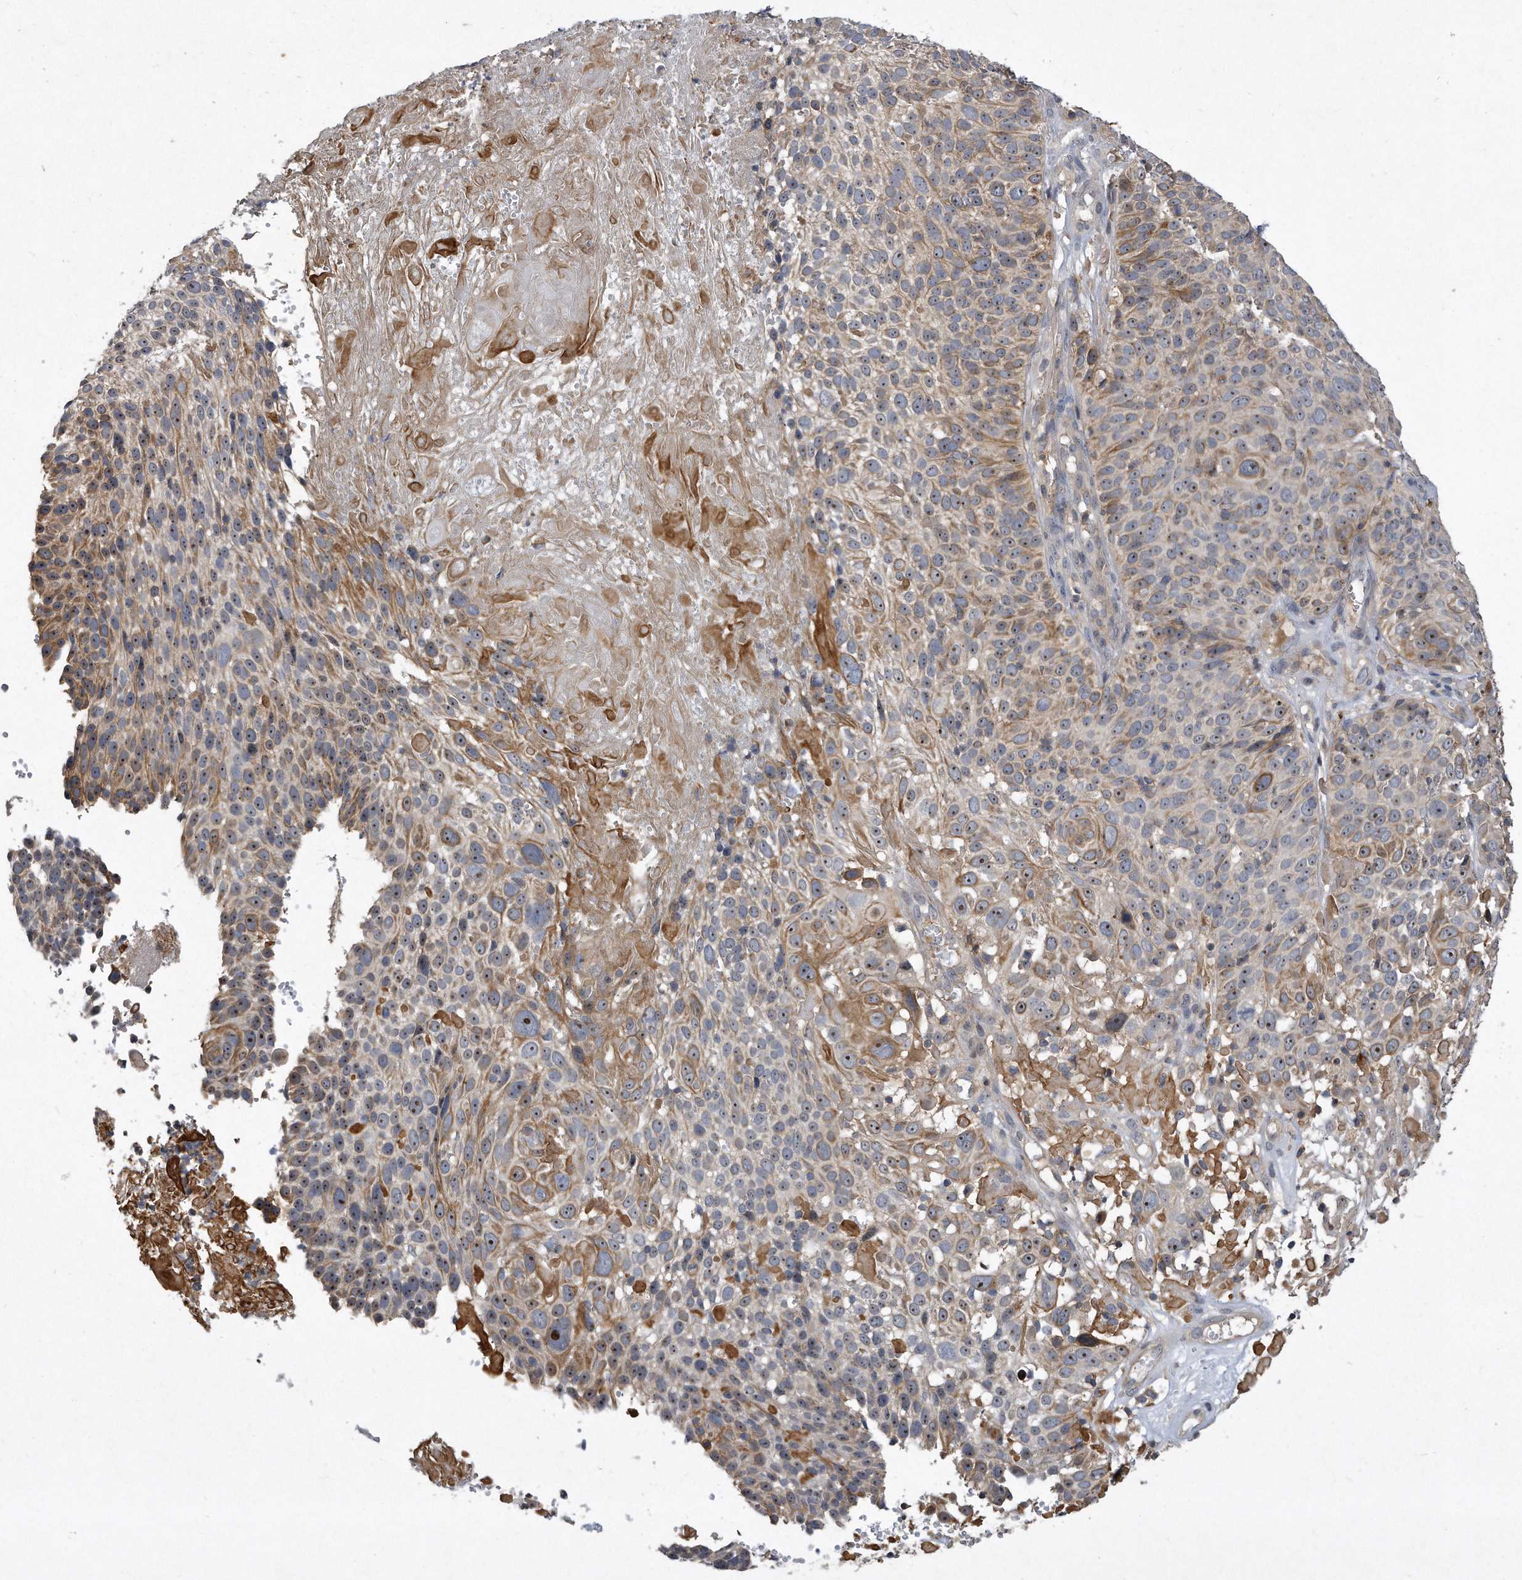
{"staining": {"intensity": "moderate", "quantity": ">75%", "location": "cytoplasmic/membranous,nuclear"}, "tissue": "cervical cancer", "cell_type": "Tumor cells", "image_type": "cancer", "snomed": [{"axis": "morphology", "description": "Squamous cell carcinoma, NOS"}, {"axis": "topography", "description": "Cervix"}], "caption": "Human cervical cancer stained with a protein marker shows moderate staining in tumor cells.", "gene": "PGBD2", "patient": {"sex": "female", "age": 74}}